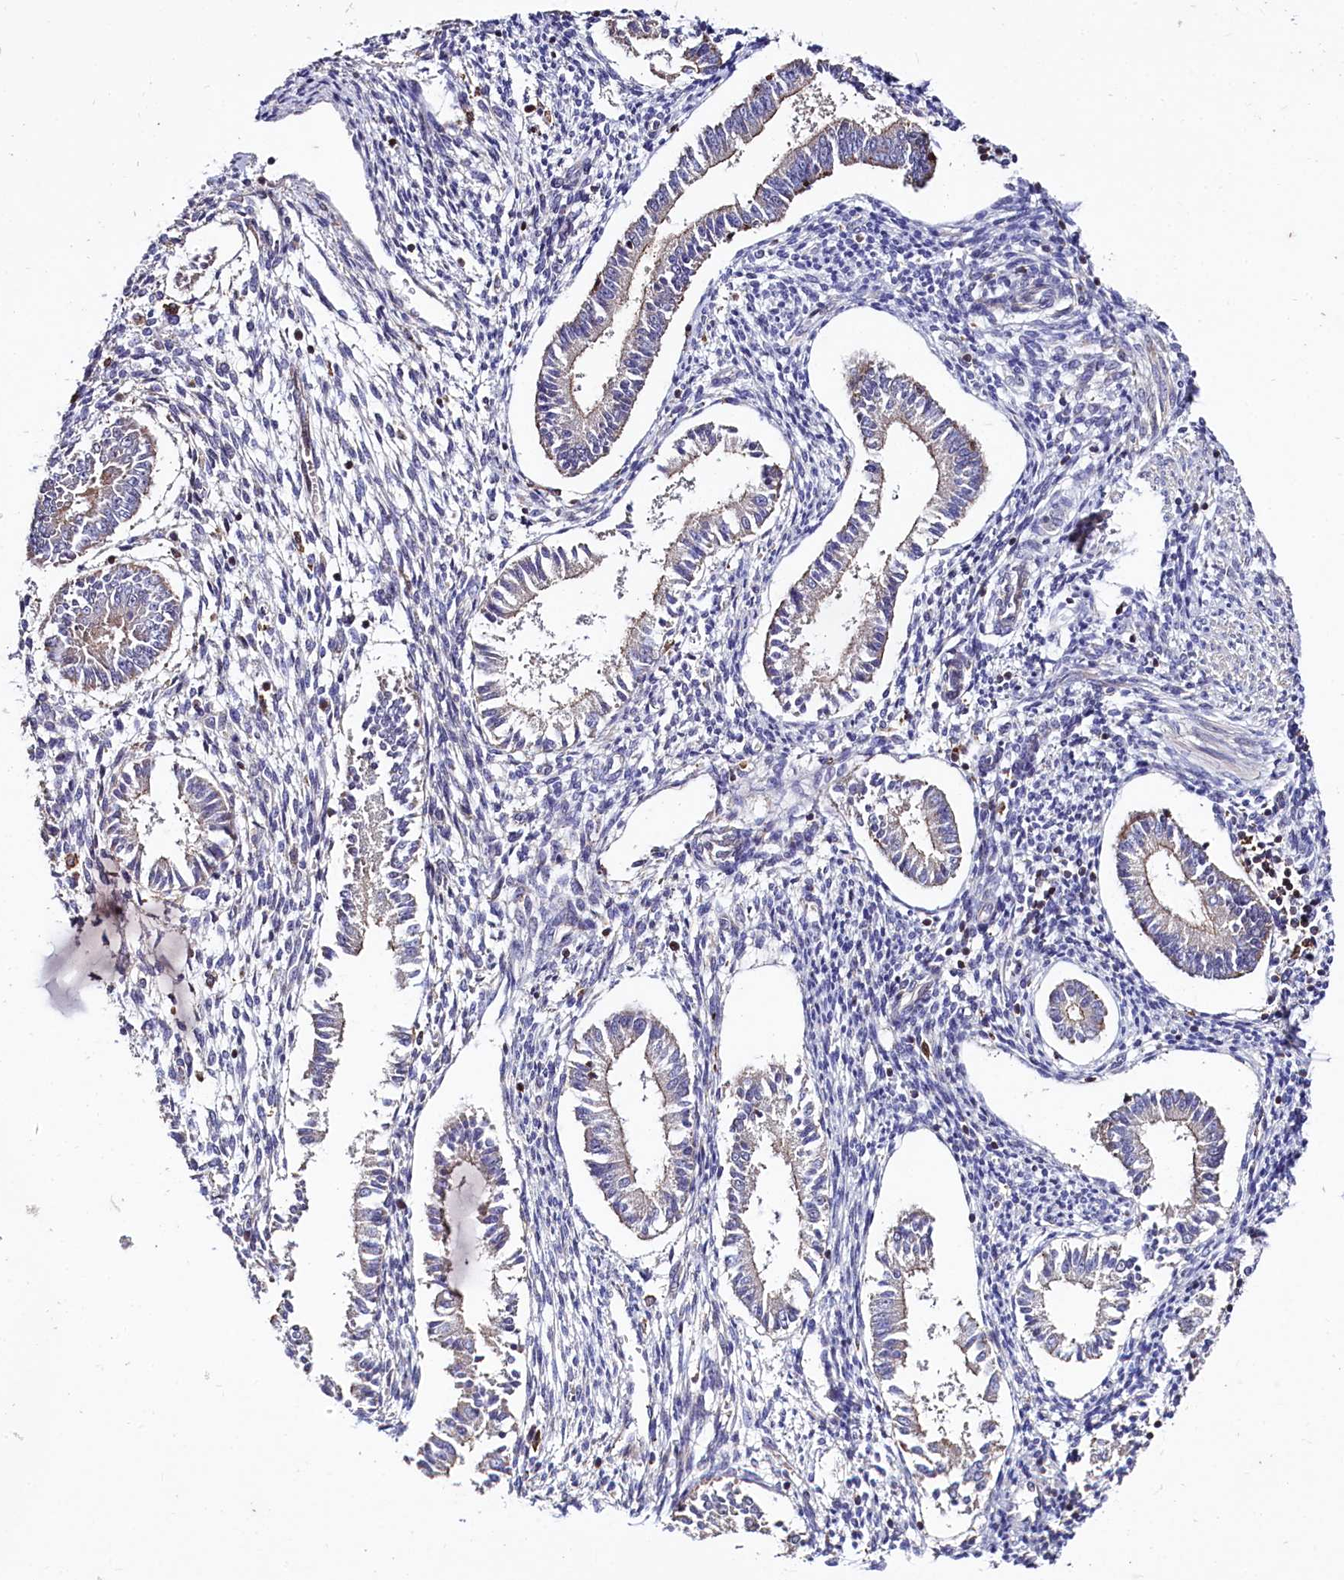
{"staining": {"intensity": "negative", "quantity": "none", "location": "none"}, "tissue": "endometrium", "cell_type": "Cells in endometrial stroma", "image_type": "normal", "snomed": [{"axis": "morphology", "description": "Normal tissue, NOS"}, {"axis": "topography", "description": "Uterus"}, {"axis": "topography", "description": "Endometrium"}], "caption": "High magnification brightfield microscopy of normal endometrium stained with DAB (3,3'-diaminobenzidine) (brown) and counterstained with hematoxylin (blue): cells in endometrial stroma show no significant positivity. Nuclei are stained in blue.", "gene": "RPUSD3", "patient": {"sex": "female", "age": 48}}